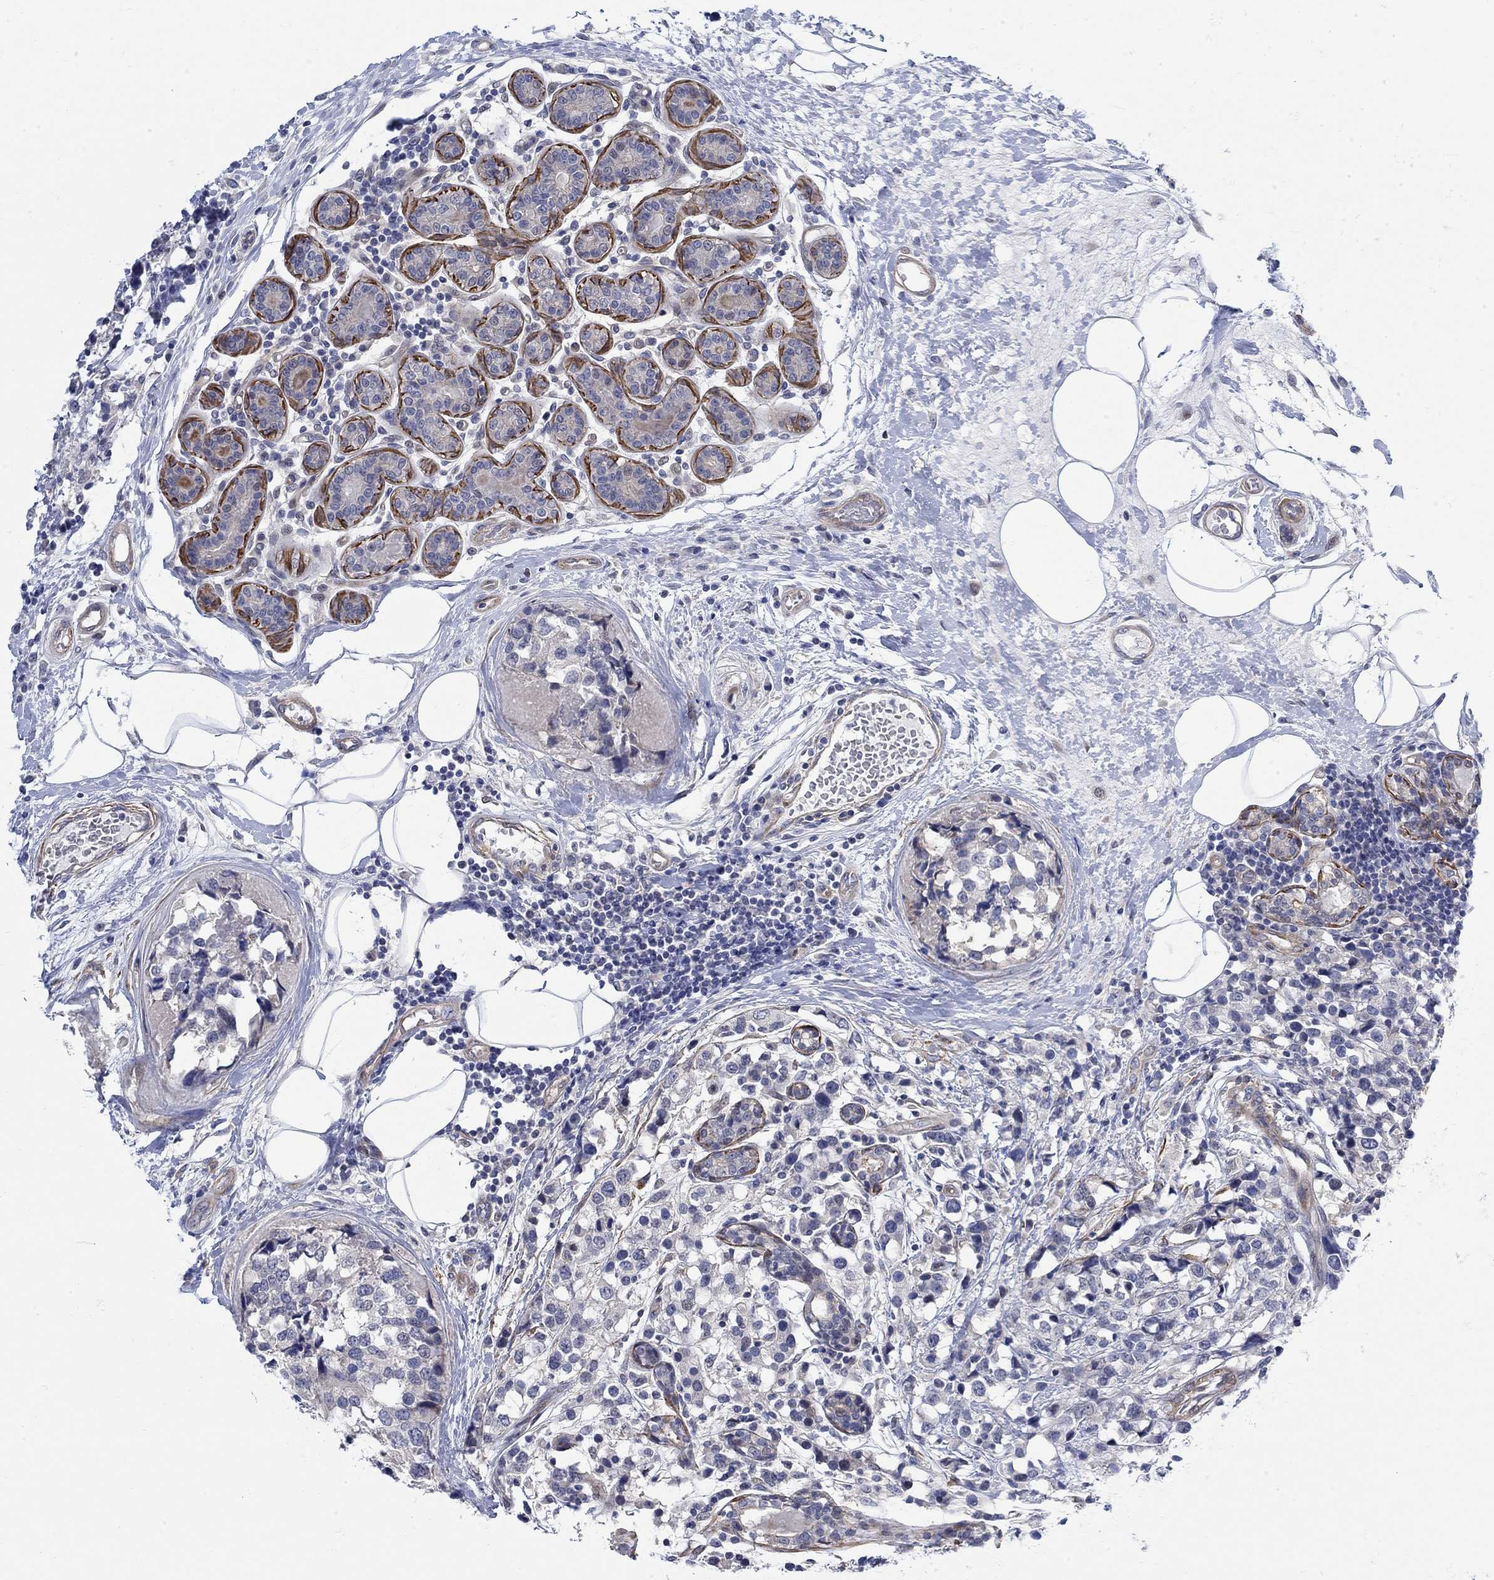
{"staining": {"intensity": "negative", "quantity": "none", "location": "none"}, "tissue": "breast cancer", "cell_type": "Tumor cells", "image_type": "cancer", "snomed": [{"axis": "morphology", "description": "Lobular carcinoma"}, {"axis": "topography", "description": "Breast"}], "caption": "Breast lobular carcinoma was stained to show a protein in brown. There is no significant staining in tumor cells.", "gene": "SCN7A", "patient": {"sex": "female", "age": 59}}